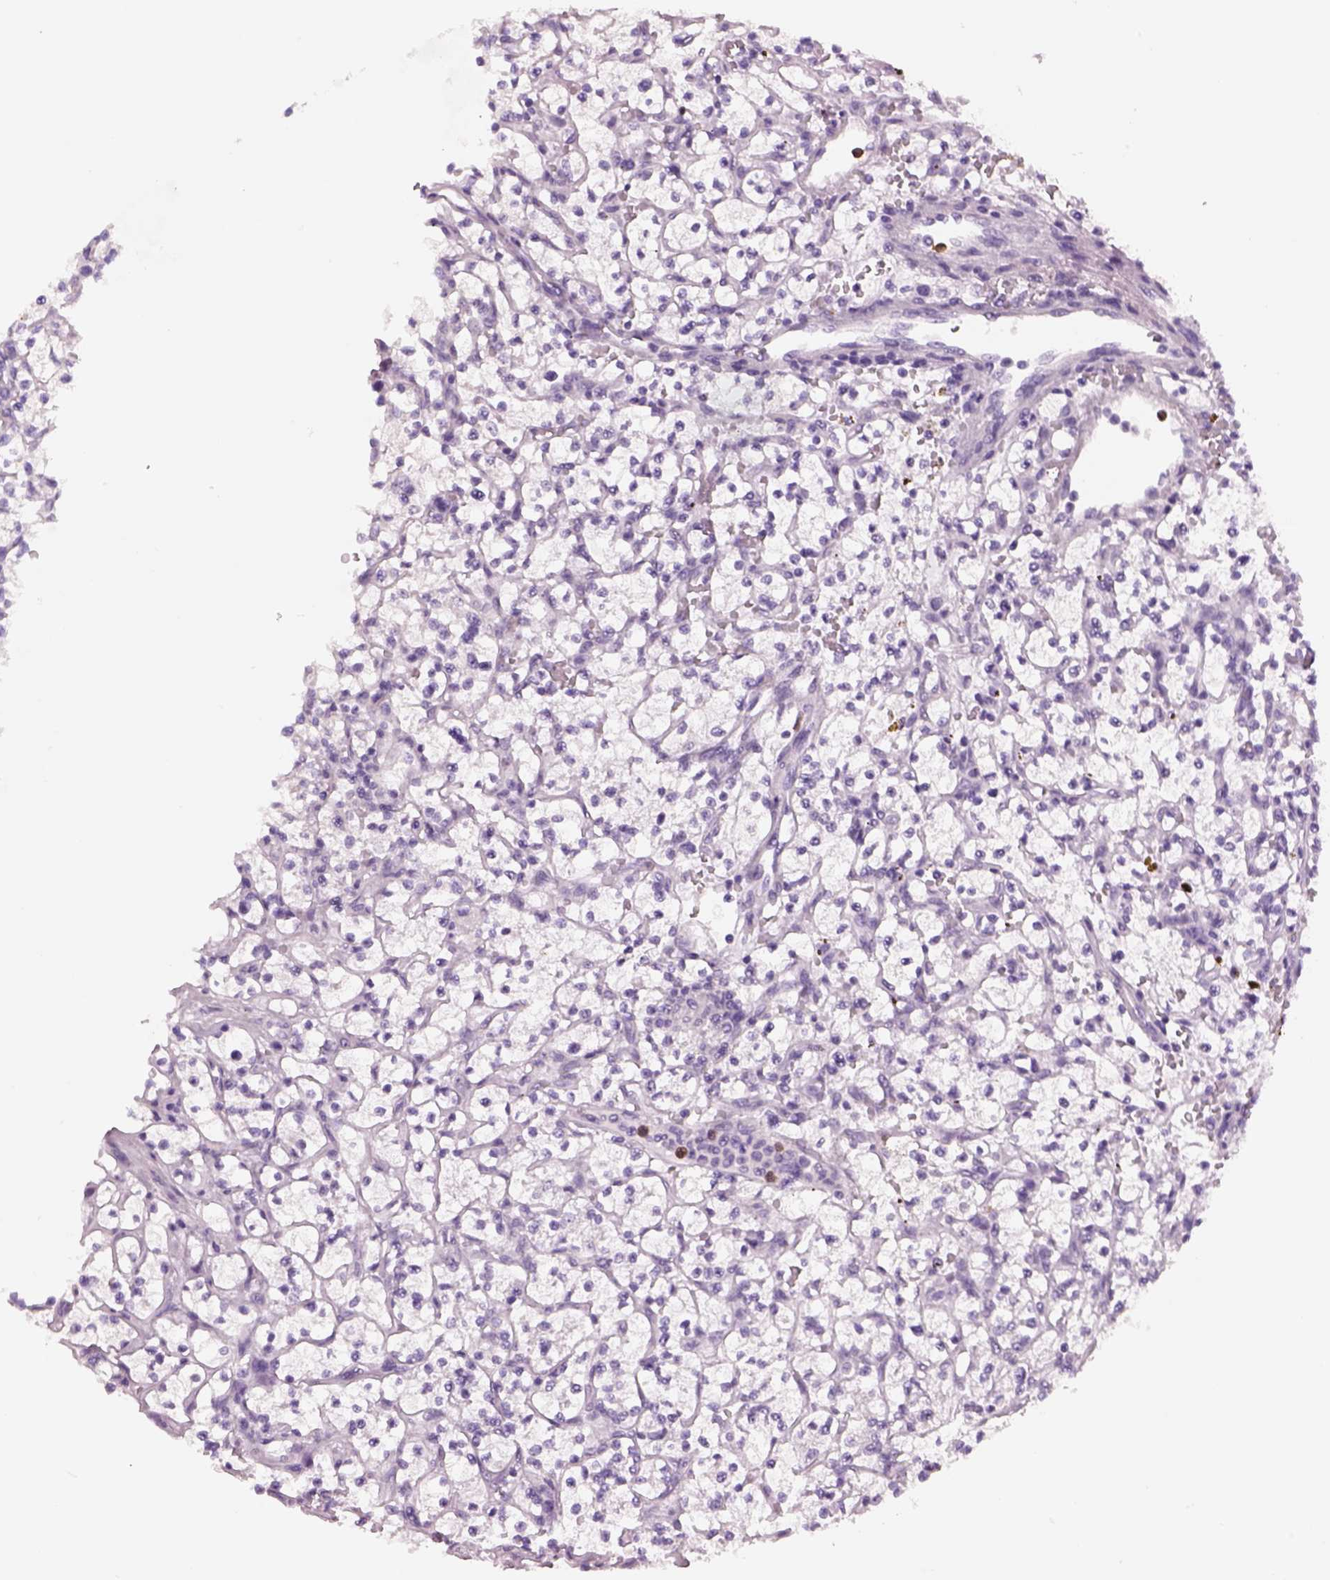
{"staining": {"intensity": "negative", "quantity": "none", "location": "none"}, "tissue": "renal cancer", "cell_type": "Tumor cells", "image_type": "cancer", "snomed": [{"axis": "morphology", "description": "Adenocarcinoma, NOS"}, {"axis": "topography", "description": "Kidney"}], "caption": "IHC image of neoplastic tissue: human renal cancer stained with DAB (3,3'-diaminobenzidine) demonstrates no significant protein staining in tumor cells. Nuclei are stained in blue.", "gene": "ACOD1", "patient": {"sex": "female", "age": 64}}